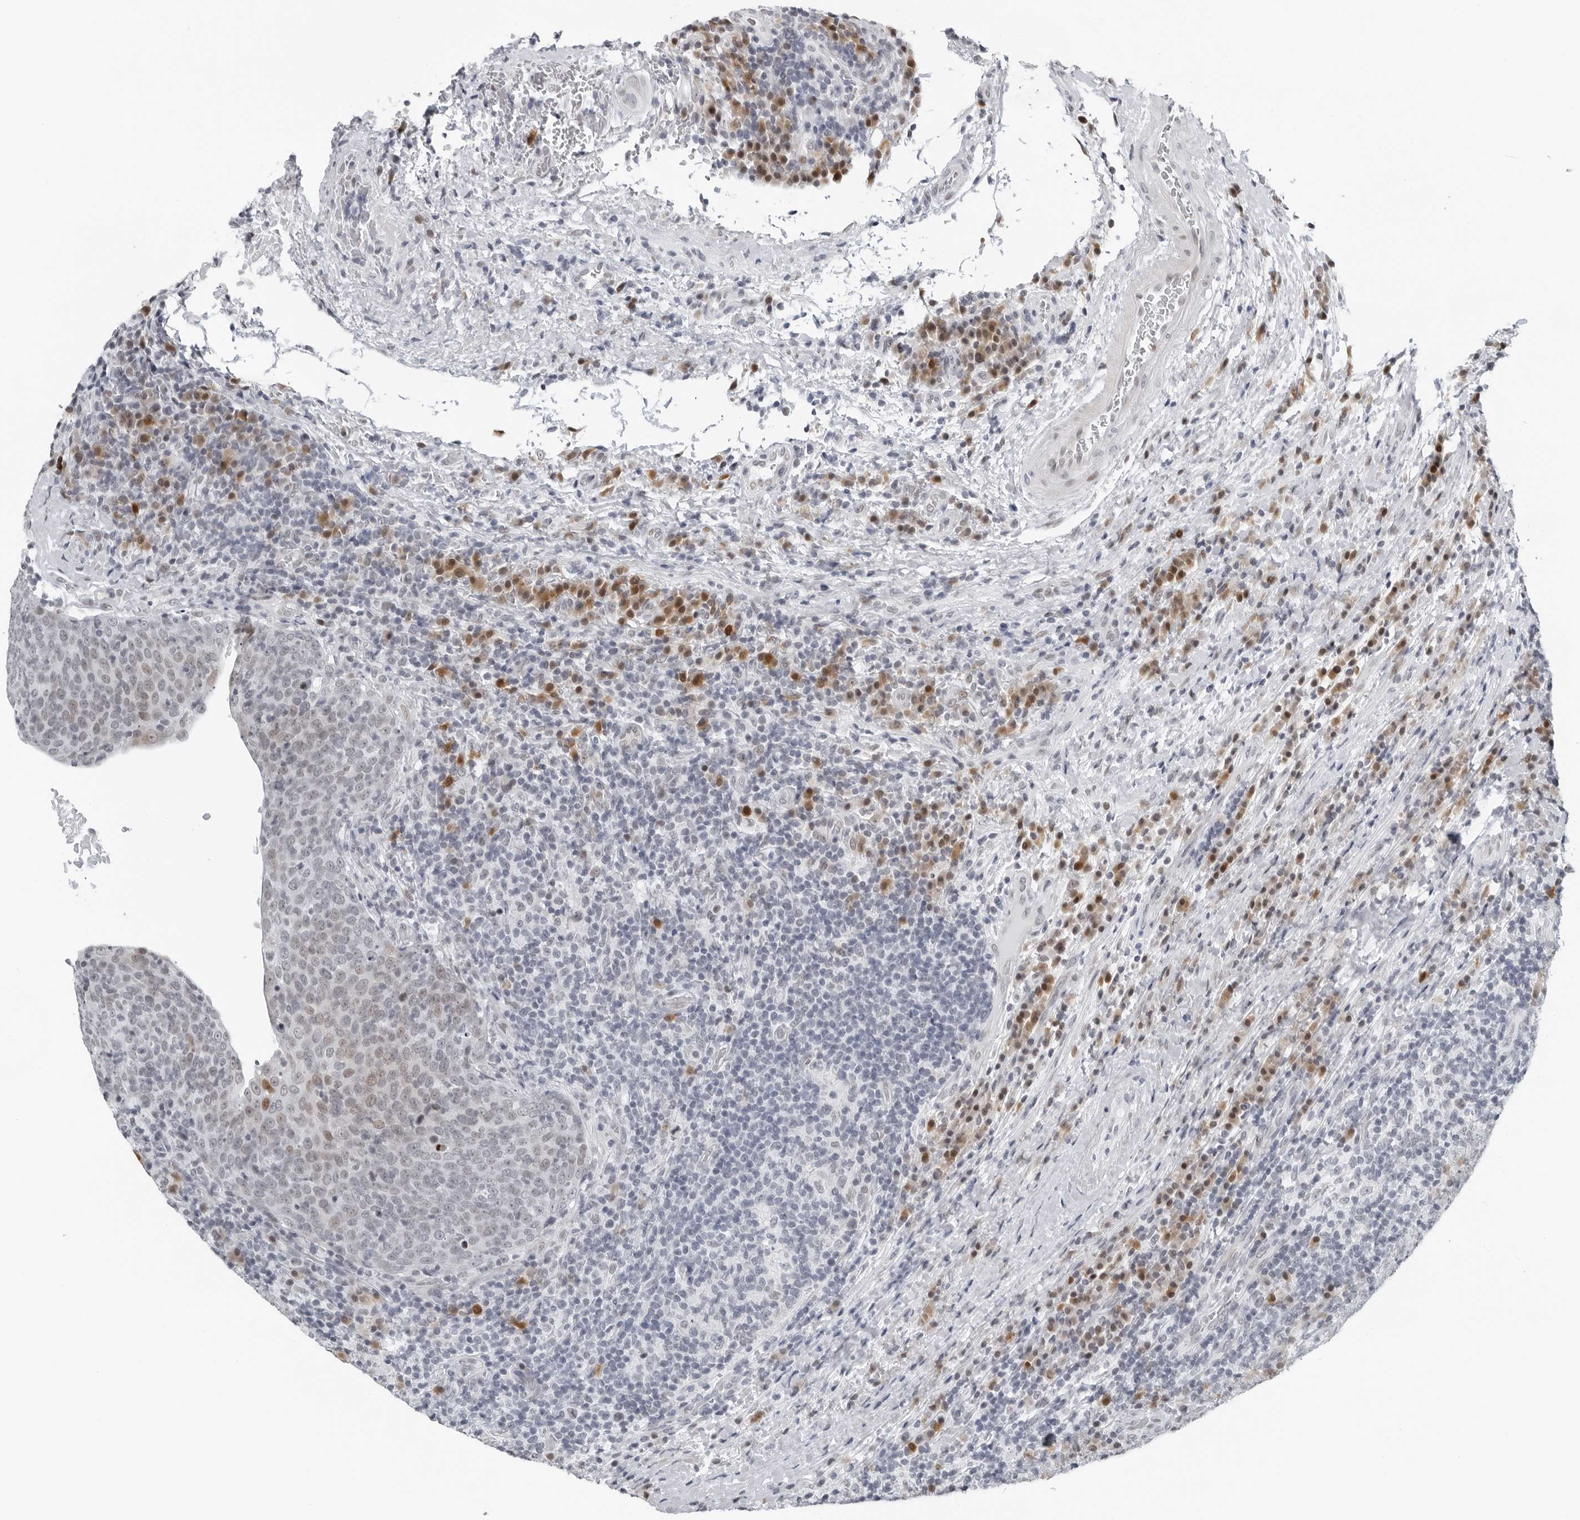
{"staining": {"intensity": "moderate", "quantity": "<25%", "location": "nuclear"}, "tissue": "head and neck cancer", "cell_type": "Tumor cells", "image_type": "cancer", "snomed": [{"axis": "morphology", "description": "Squamous cell carcinoma, NOS"}, {"axis": "morphology", "description": "Squamous cell carcinoma, metastatic, NOS"}, {"axis": "topography", "description": "Lymph node"}, {"axis": "topography", "description": "Head-Neck"}], "caption": "Protein expression analysis of metastatic squamous cell carcinoma (head and neck) reveals moderate nuclear expression in about <25% of tumor cells.", "gene": "PPP1R42", "patient": {"sex": "male", "age": 62}}